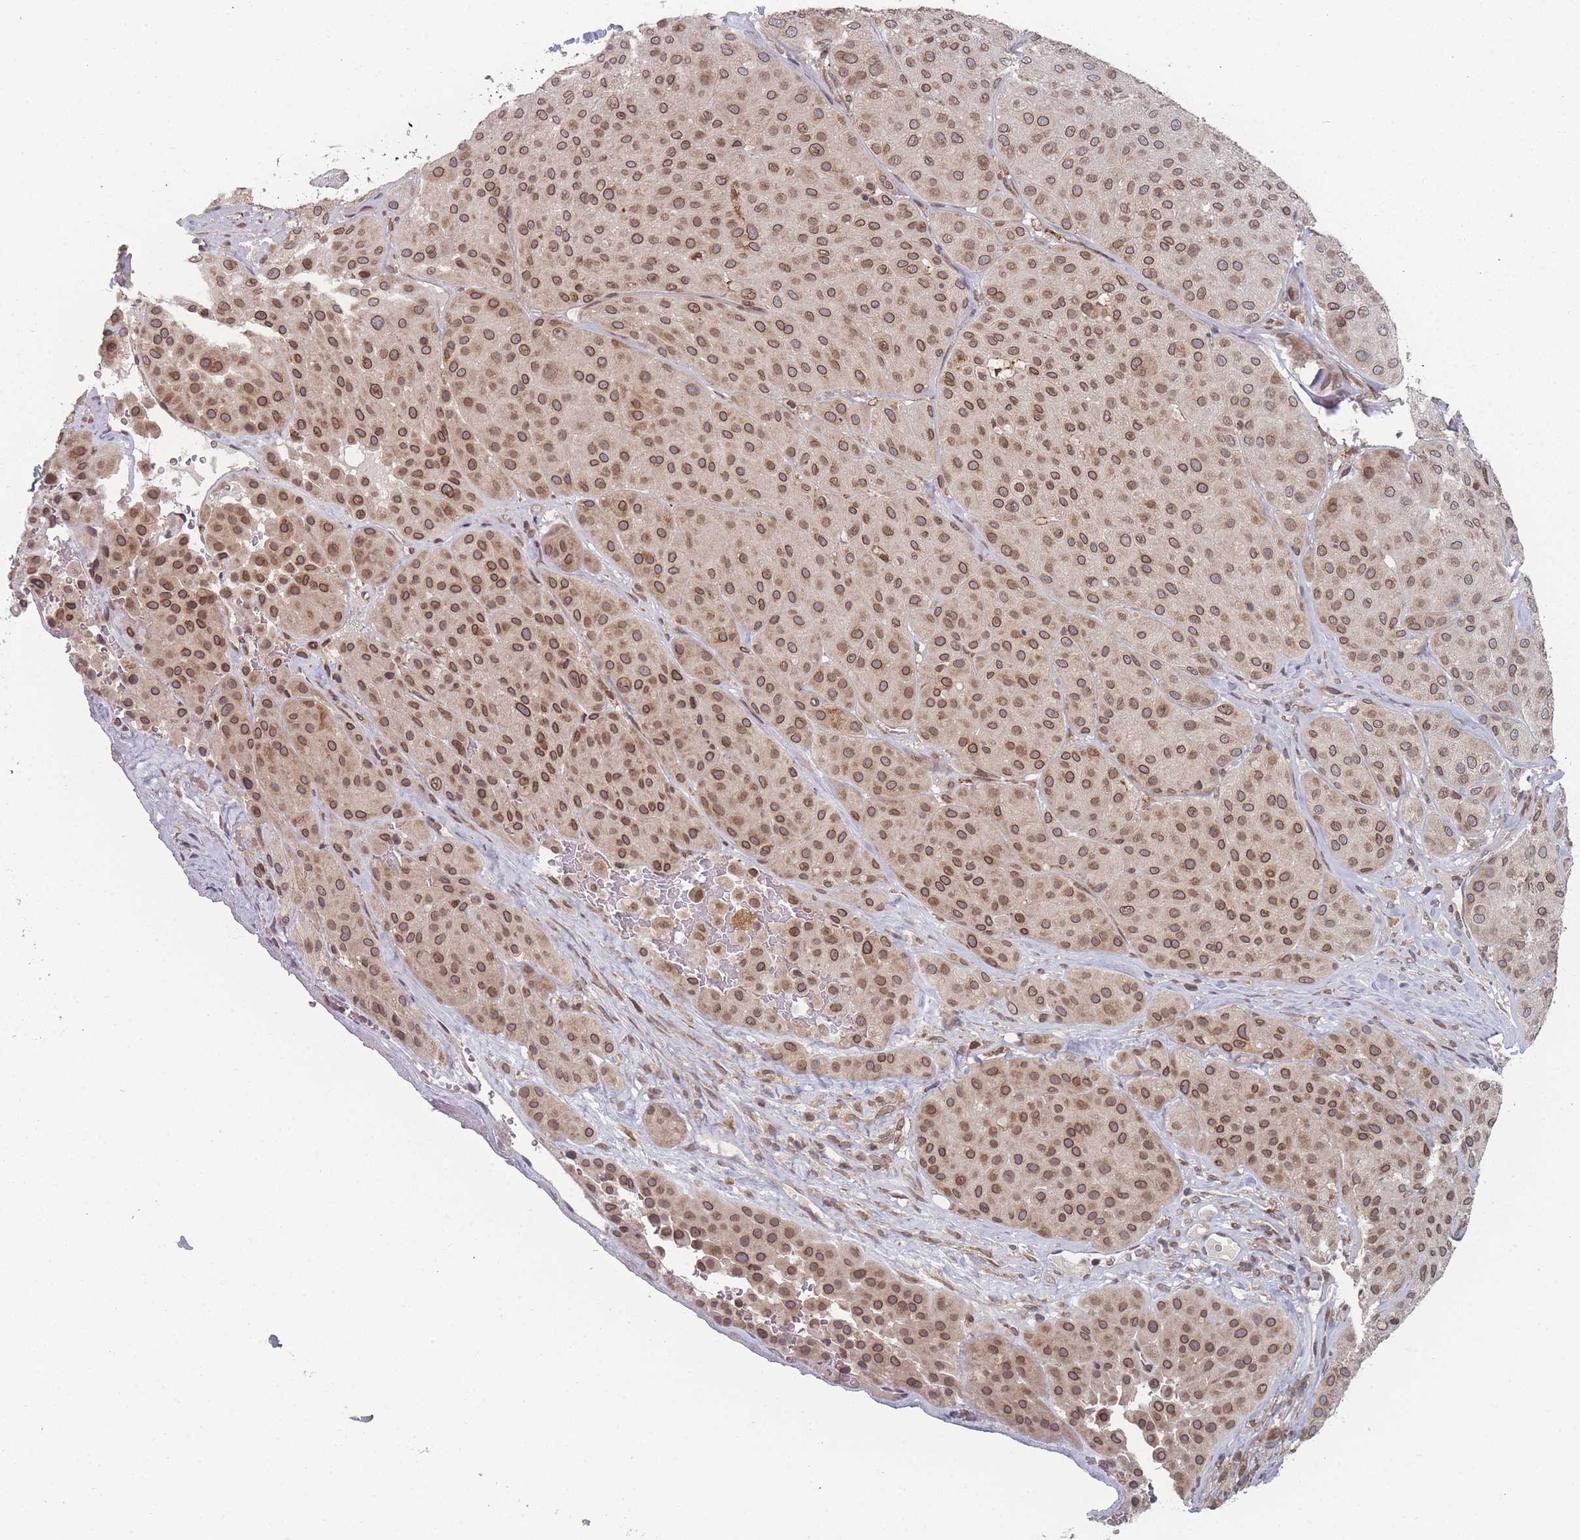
{"staining": {"intensity": "moderate", "quantity": ">75%", "location": "cytoplasmic/membranous,nuclear"}, "tissue": "melanoma", "cell_type": "Tumor cells", "image_type": "cancer", "snomed": [{"axis": "morphology", "description": "Malignant melanoma, Metastatic site"}, {"axis": "topography", "description": "Smooth muscle"}], "caption": "DAB (3,3'-diaminobenzidine) immunohistochemical staining of melanoma exhibits moderate cytoplasmic/membranous and nuclear protein staining in about >75% of tumor cells. (DAB = brown stain, brightfield microscopy at high magnification).", "gene": "TBC1D25", "patient": {"sex": "male", "age": 41}}